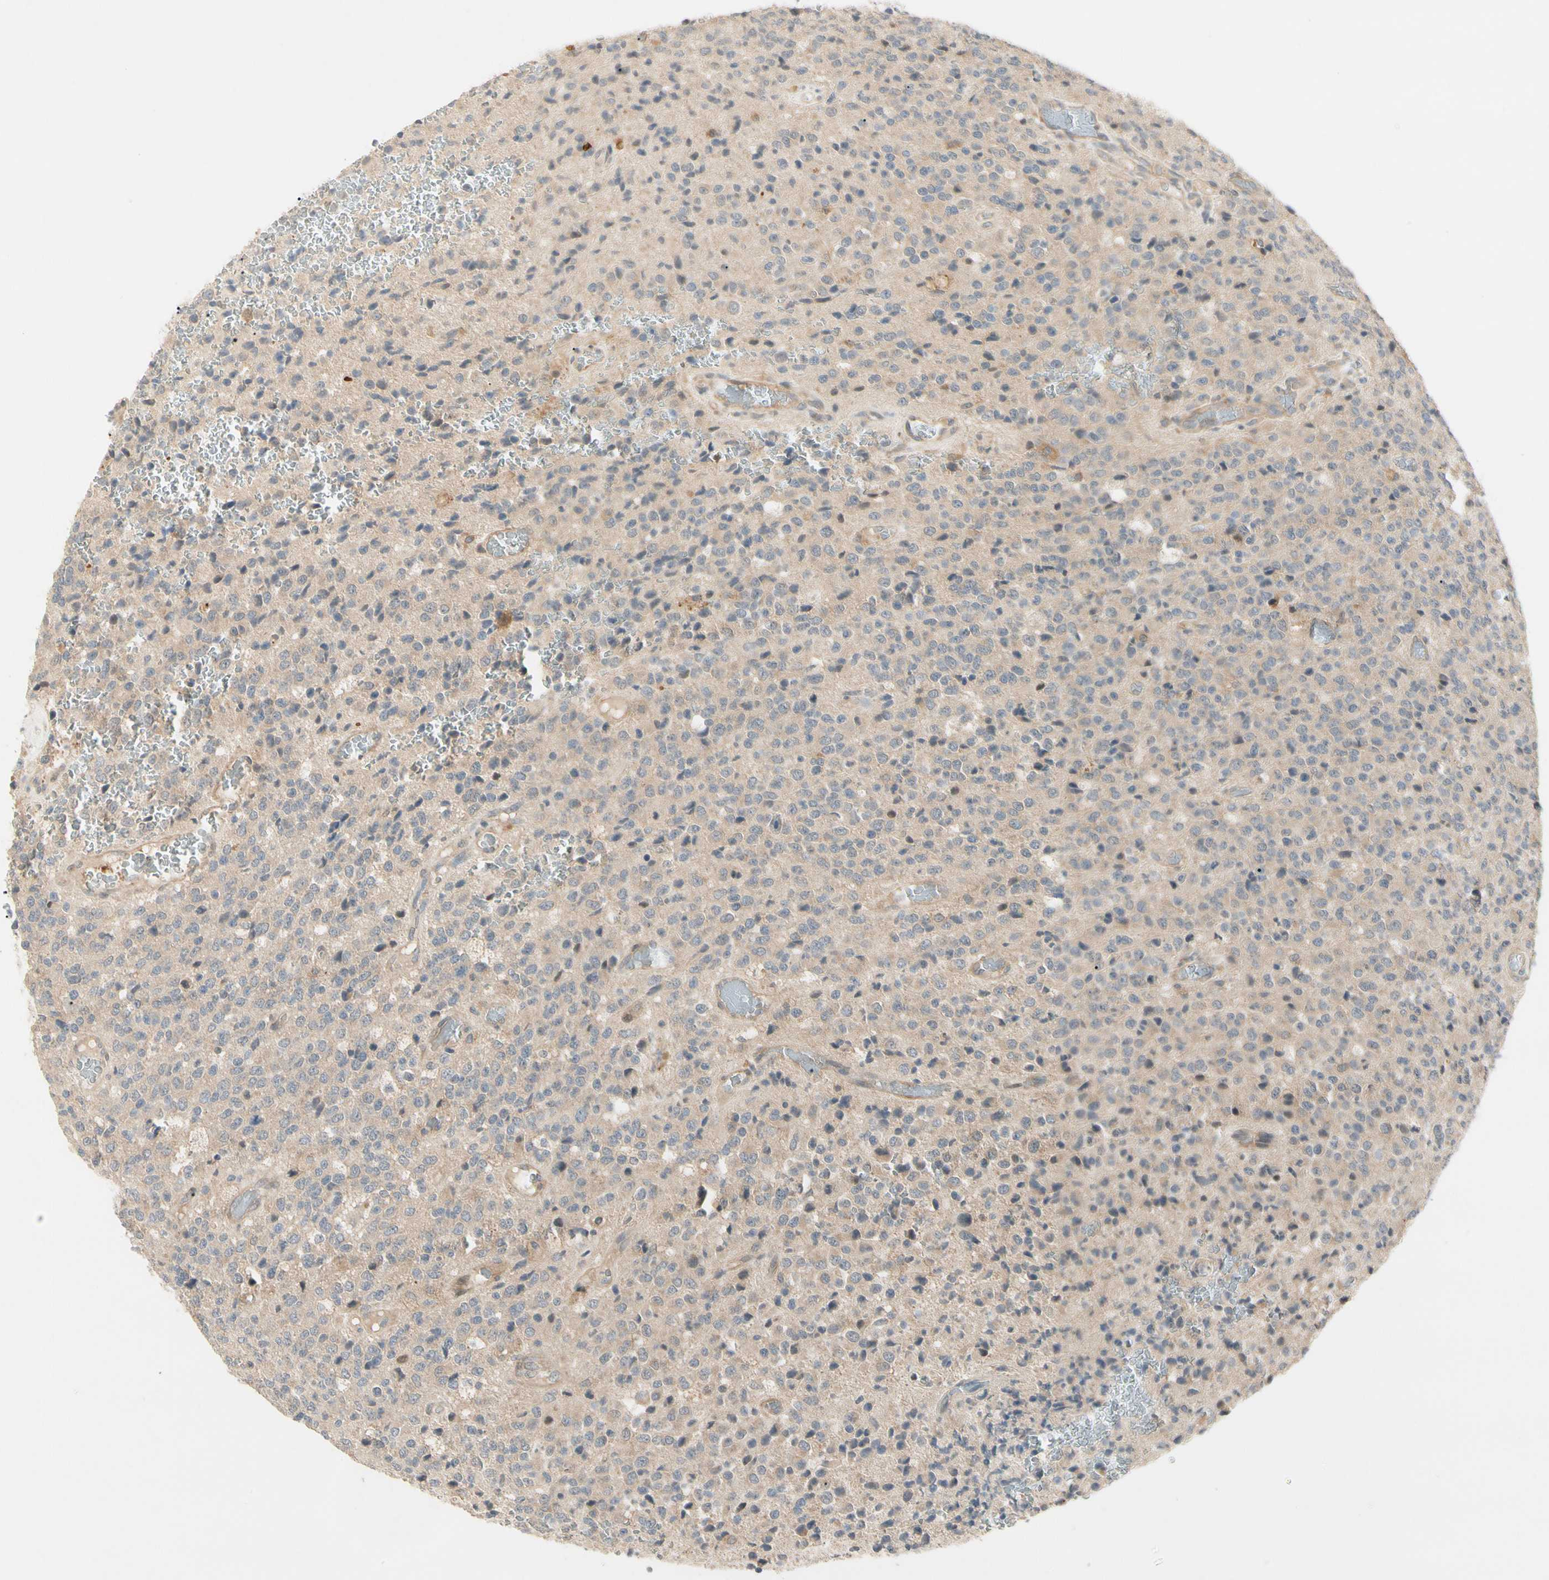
{"staining": {"intensity": "weak", "quantity": ">75%", "location": "cytoplasmic/membranous"}, "tissue": "glioma", "cell_type": "Tumor cells", "image_type": "cancer", "snomed": [{"axis": "morphology", "description": "Glioma, malignant, High grade"}, {"axis": "topography", "description": "pancreas cauda"}], "caption": "Approximately >75% of tumor cells in human glioma reveal weak cytoplasmic/membranous protein expression as visualized by brown immunohistochemical staining.", "gene": "F2R", "patient": {"sex": "male", "age": 60}}